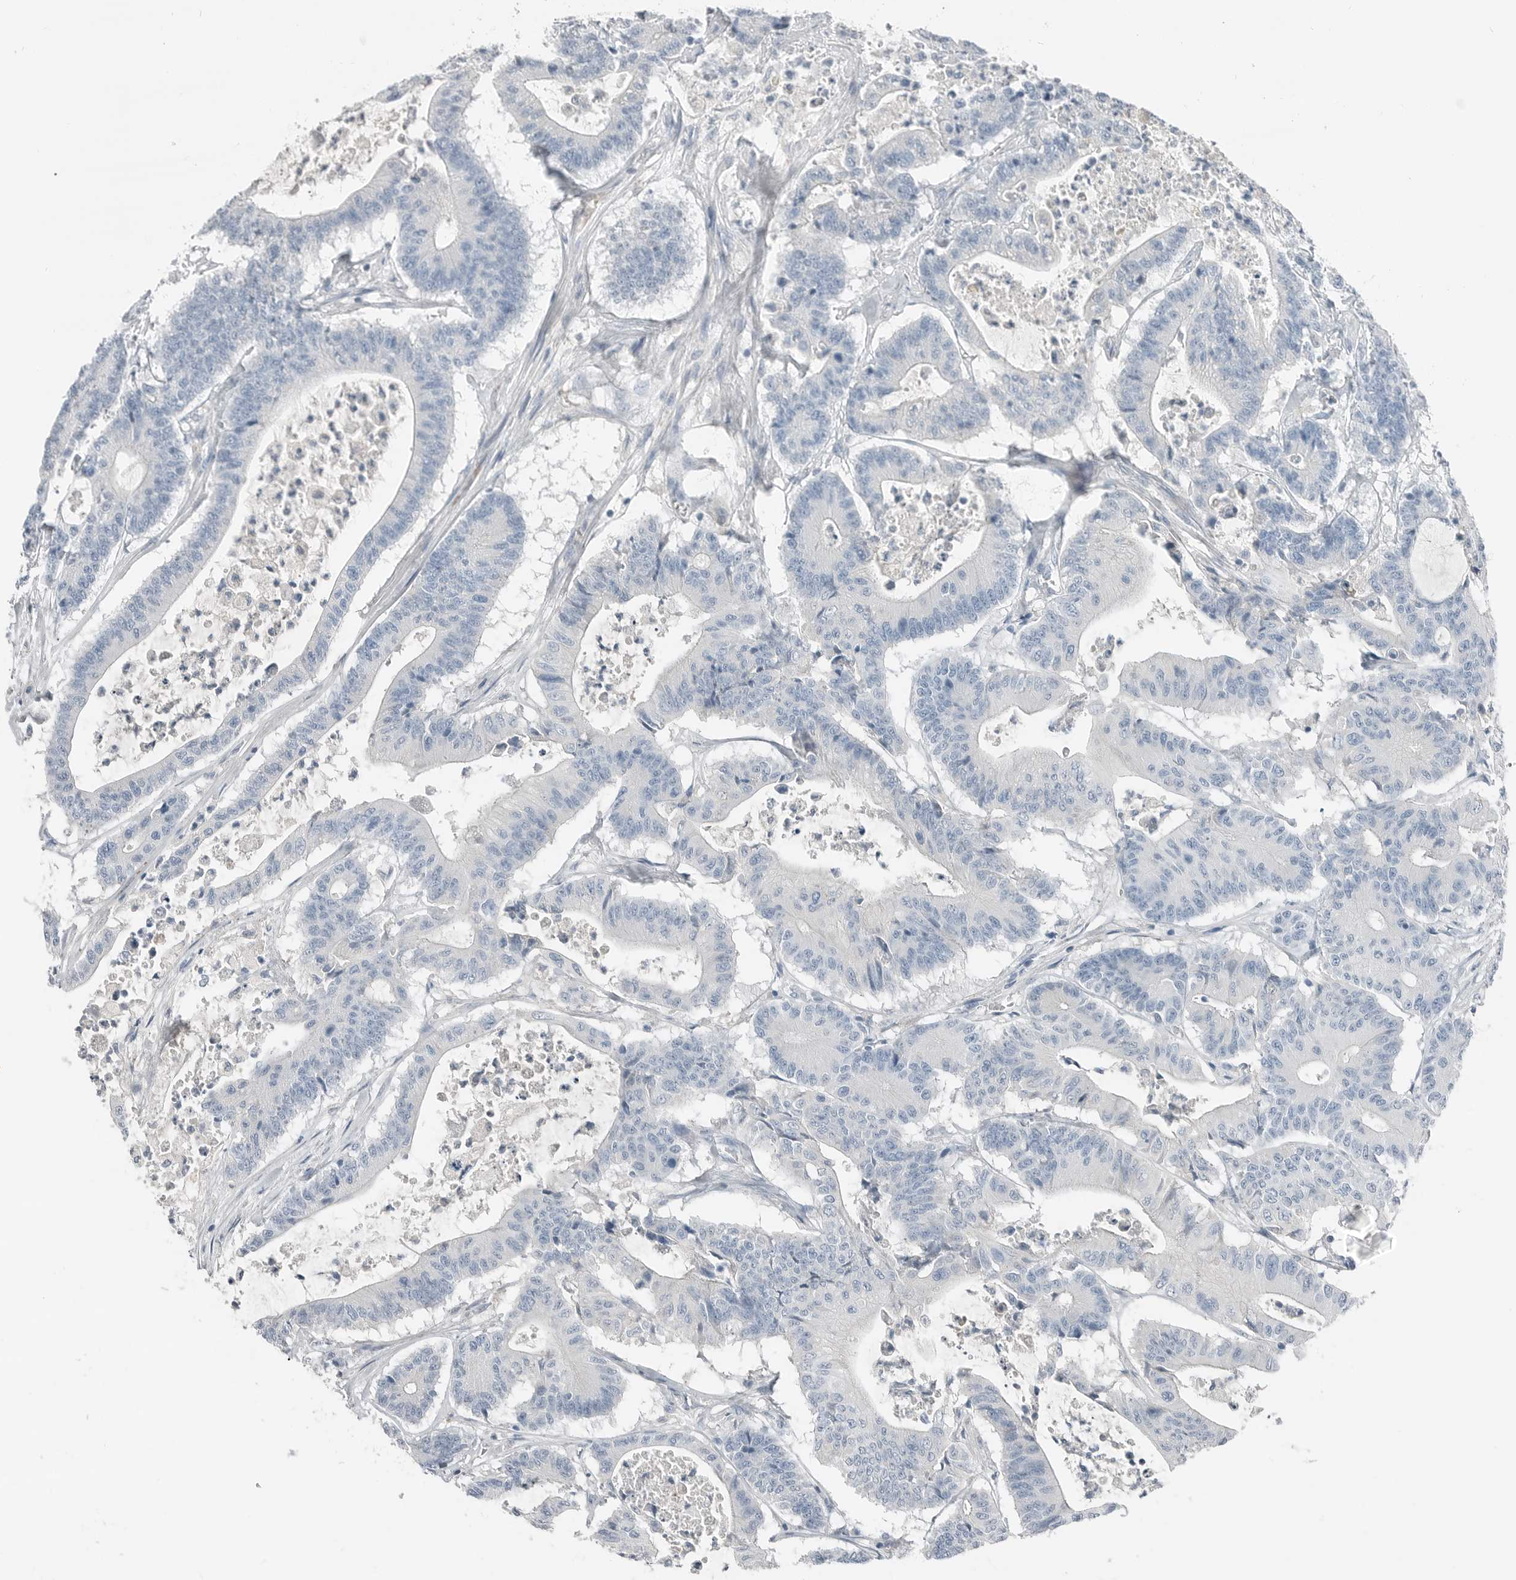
{"staining": {"intensity": "negative", "quantity": "none", "location": "none"}, "tissue": "colorectal cancer", "cell_type": "Tumor cells", "image_type": "cancer", "snomed": [{"axis": "morphology", "description": "Adenocarcinoma, NOS"}, {"axis": "topography", "description": "Colon"}], "caption": "Immunohistochemical staining of colorectal cancer displays no significant staining in tumor cells.", "gene": "SERPINB7", "patient": {"sex": "female", "age": 84}}